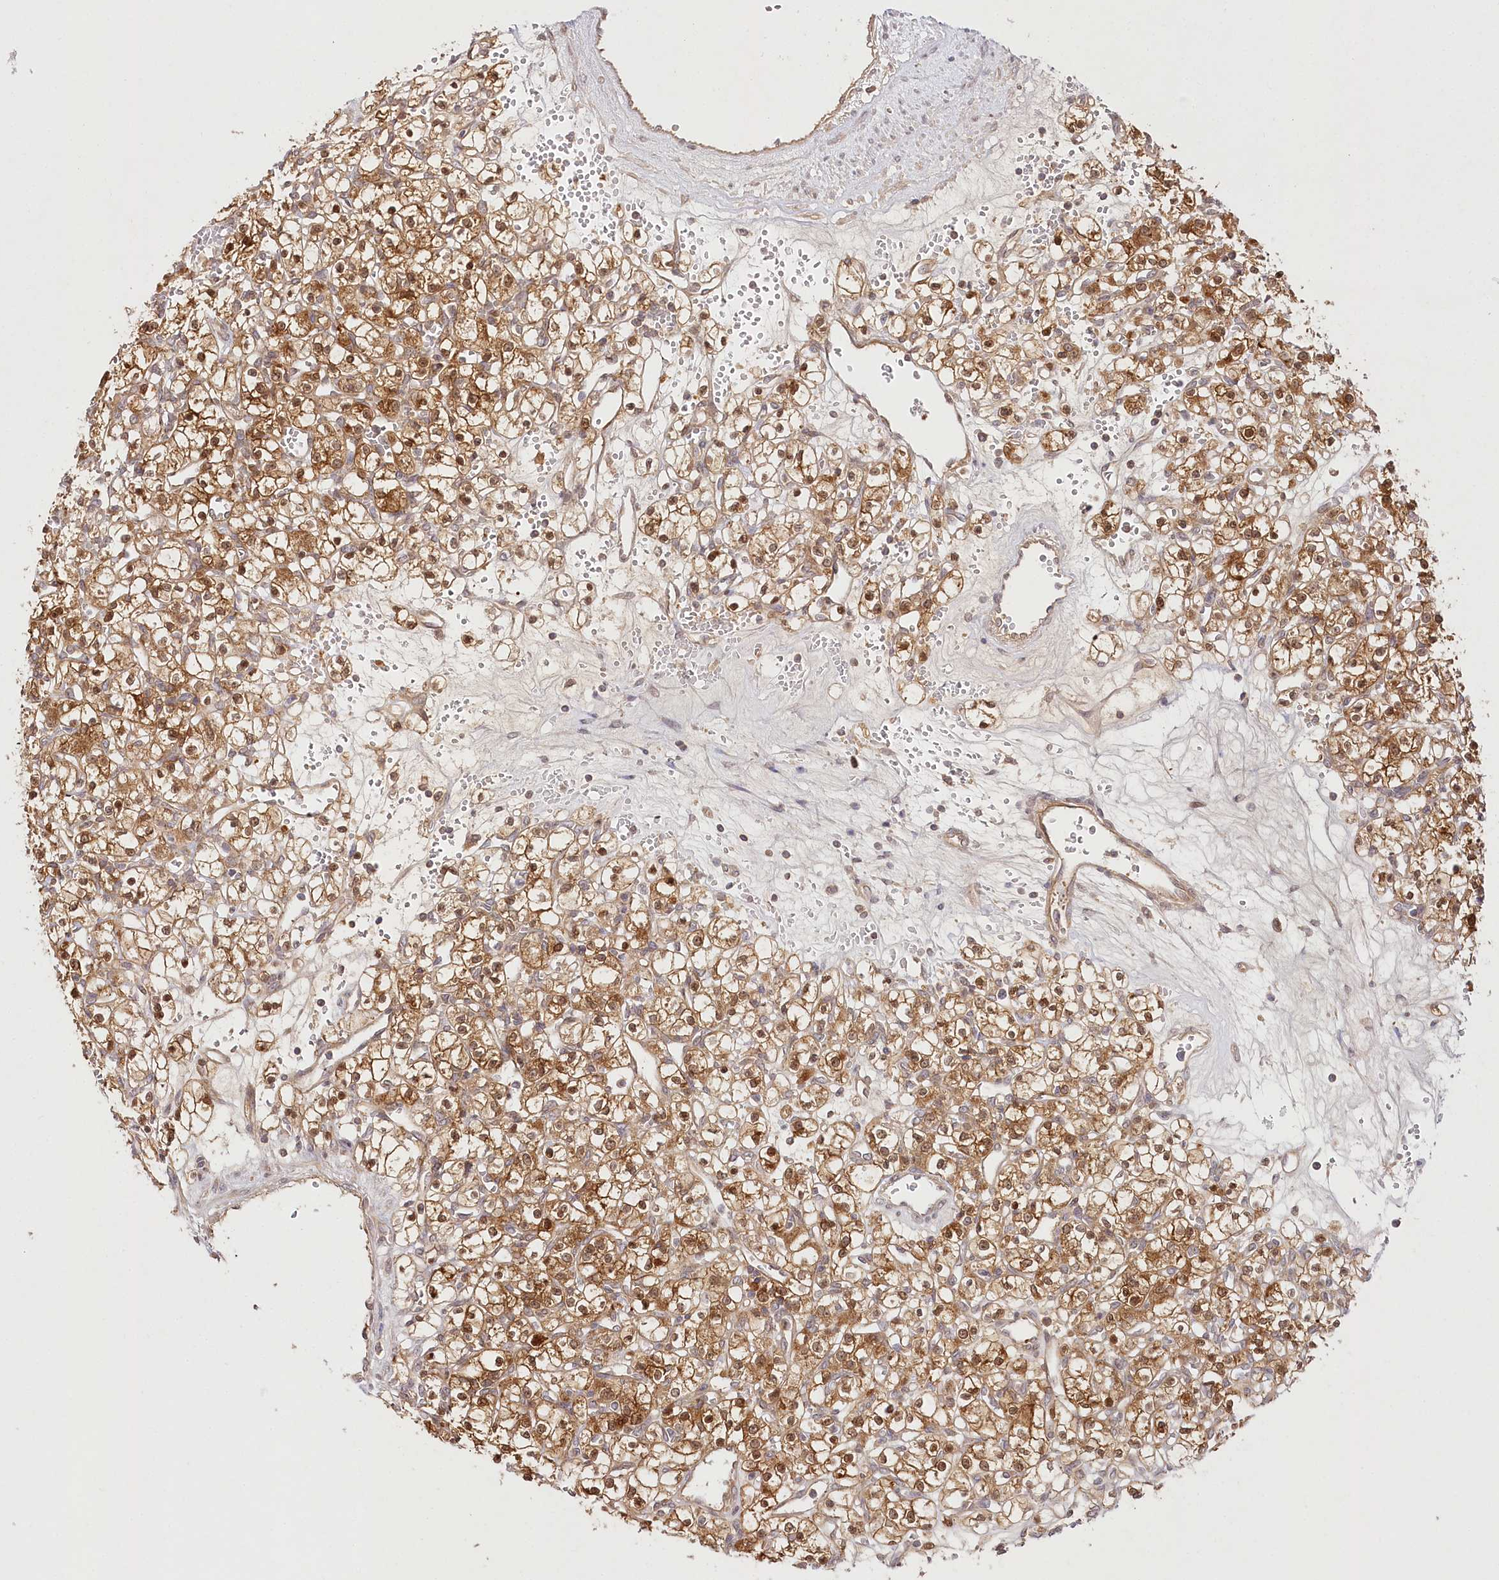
{"staining": {"intensity": "moderate", "quantity": ">75%", "location": "cytoplasmic/membranous"}, "tissue": "renal cancer", "cell_type": "Tumor cells", "image_type": "cancer", "snomed": [{"axis": "morphology", "description": "Adenocarcinoma, NOS"}, {"axis": "topography", "description": "Kidney"}], "caption": "Moderate cytoplasmic/membranous protein expression is identified in approximately >75% of tumor cells in renal adenocarcinoma.", "gene": "INPP4B", "patient": {"sex": "female", "age": 59}}